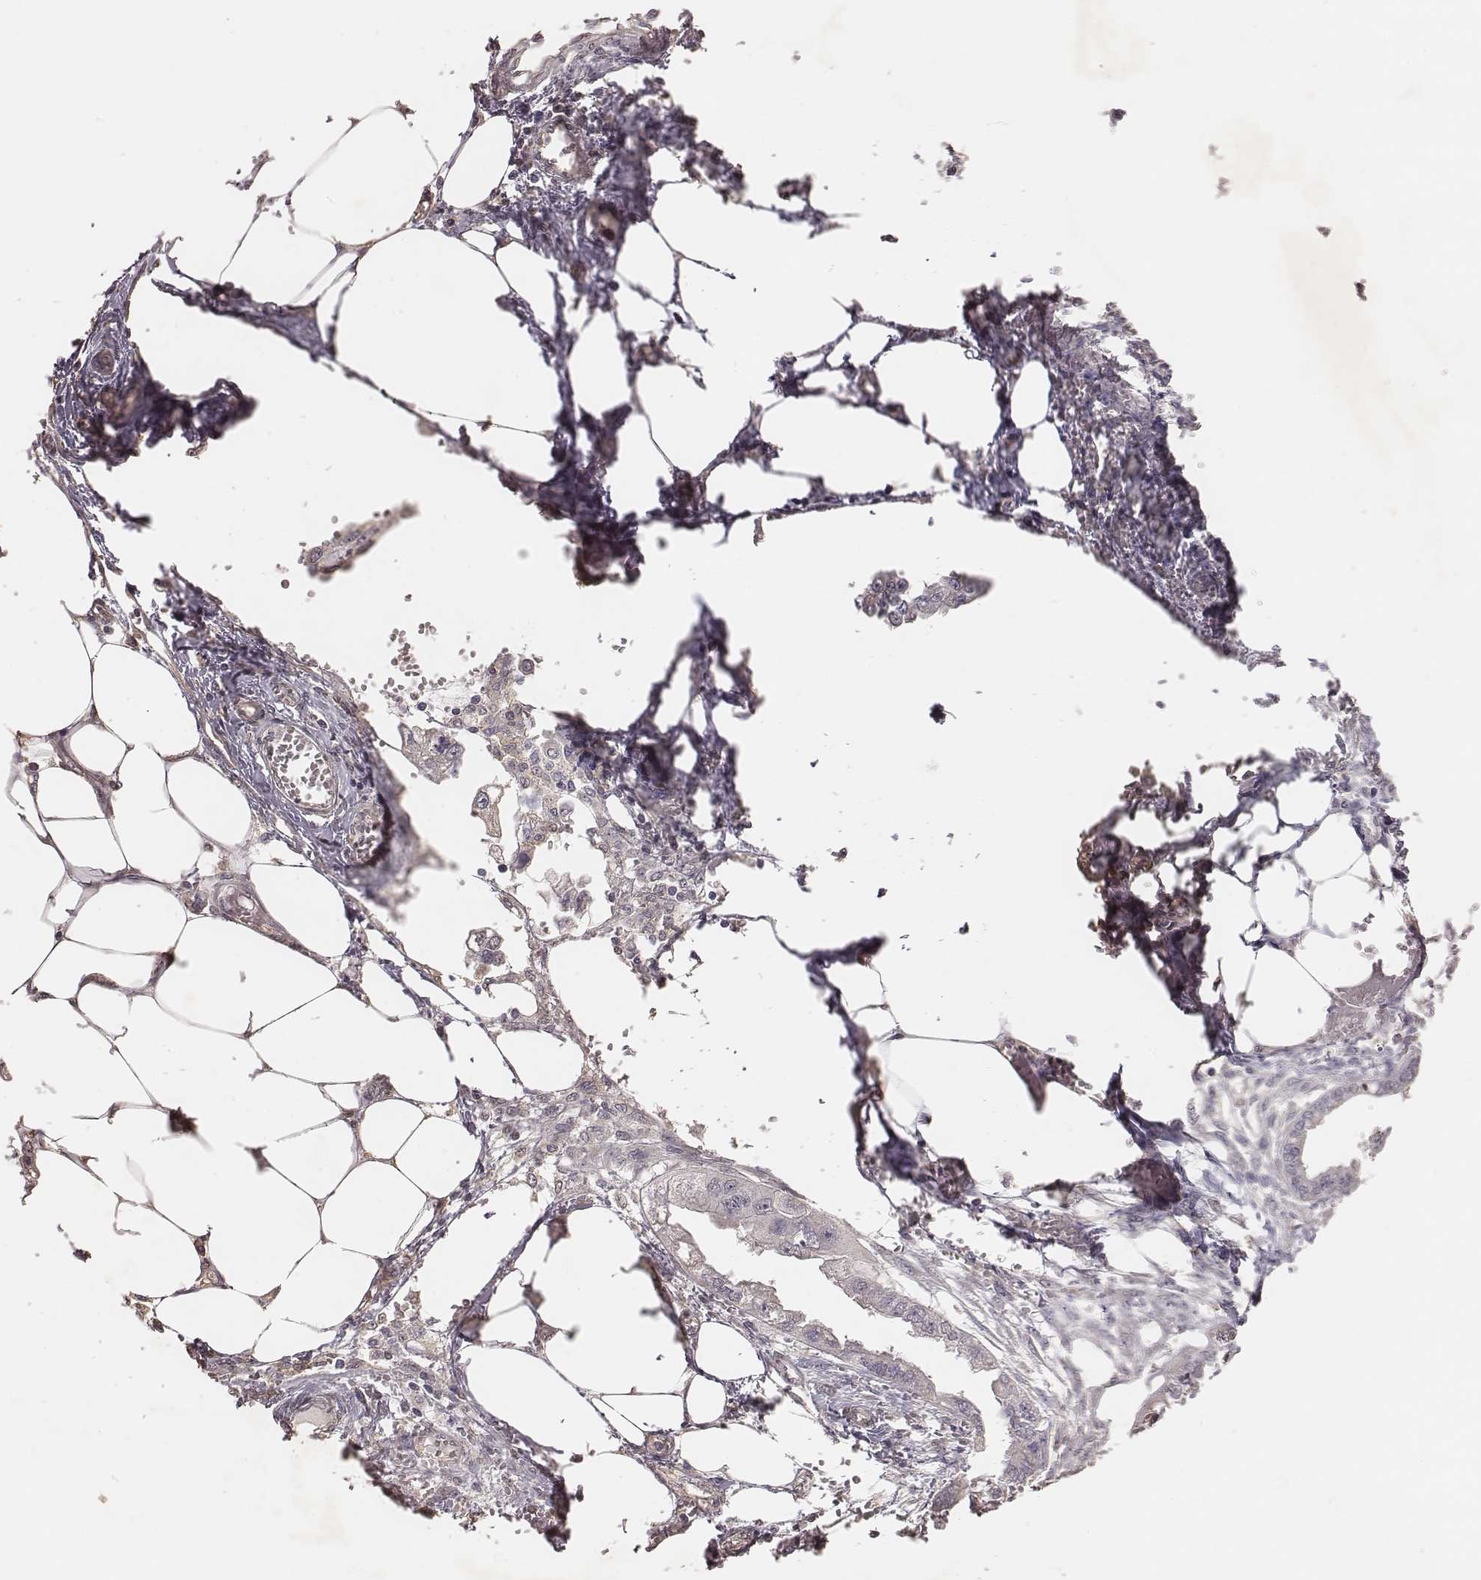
{"staining": {"intensity": "negative", "quantity": "none", "location": "none"}, "tissue": "endometrial cancer", "cell_type": "Tumor cells", "image_type": "cancer", "snomed": [{"axis": "morphology", "description": "Adenocarcinoma, NOS"}, {"axis": "morphology", "description": "Adenocarcinoma, metastatic, NOS"}, {"axis": "topography", "description": "Adipose tissue"}, {"axis": "topography", "description": "Endometrium"}], "caption": "DAB immunohistochemical staining of endometrial metastatic adenocarcinoma displays no significant staining in tumor cells.", "gene": "PILRA", "patient": {"sex": "female", "age": 67}}